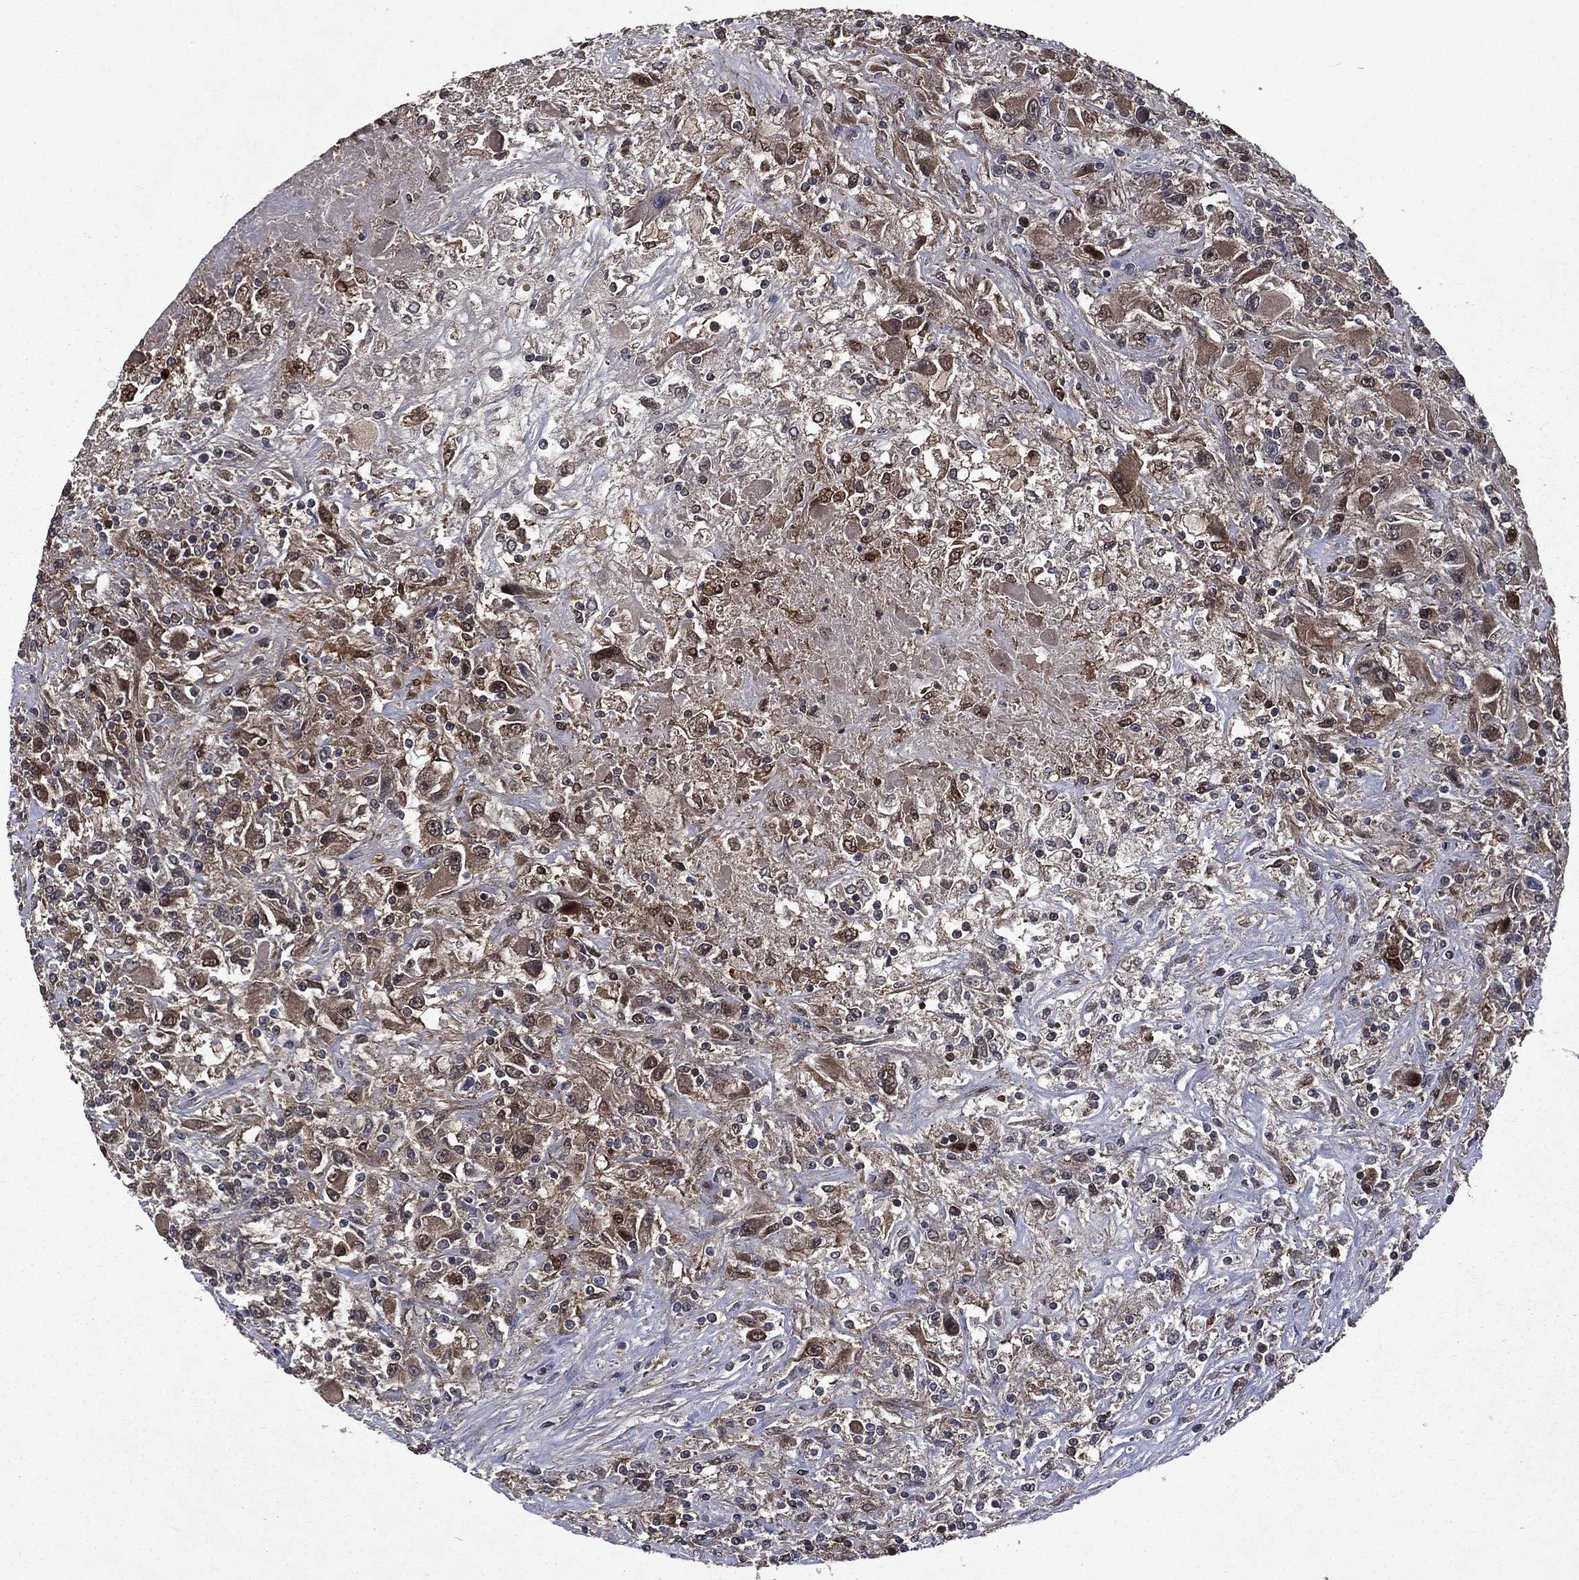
{"staining": {"intensity": "moderate", "quantity": "25%-75%", "location": "cytoplasmic/membranous"}, "tissue": "renal cancer", "cell_type": "Tumor cells", "image_type": "cancer", "snomed": [{"axis": "morphology", "description": "Adenocarcinoma, NOS"}, {"axis": "topography", "description": "Kidney"}], "caption": "The histopathology image demonstrates immunohistochemical staining of adenocarcinoma (renal). There is moderate cytoplasmic/membranous expression is appreciated in about 25%-75% of tumor cells.", "gene": "FGD1", "patient": {"sex": "female", "age": 67}}